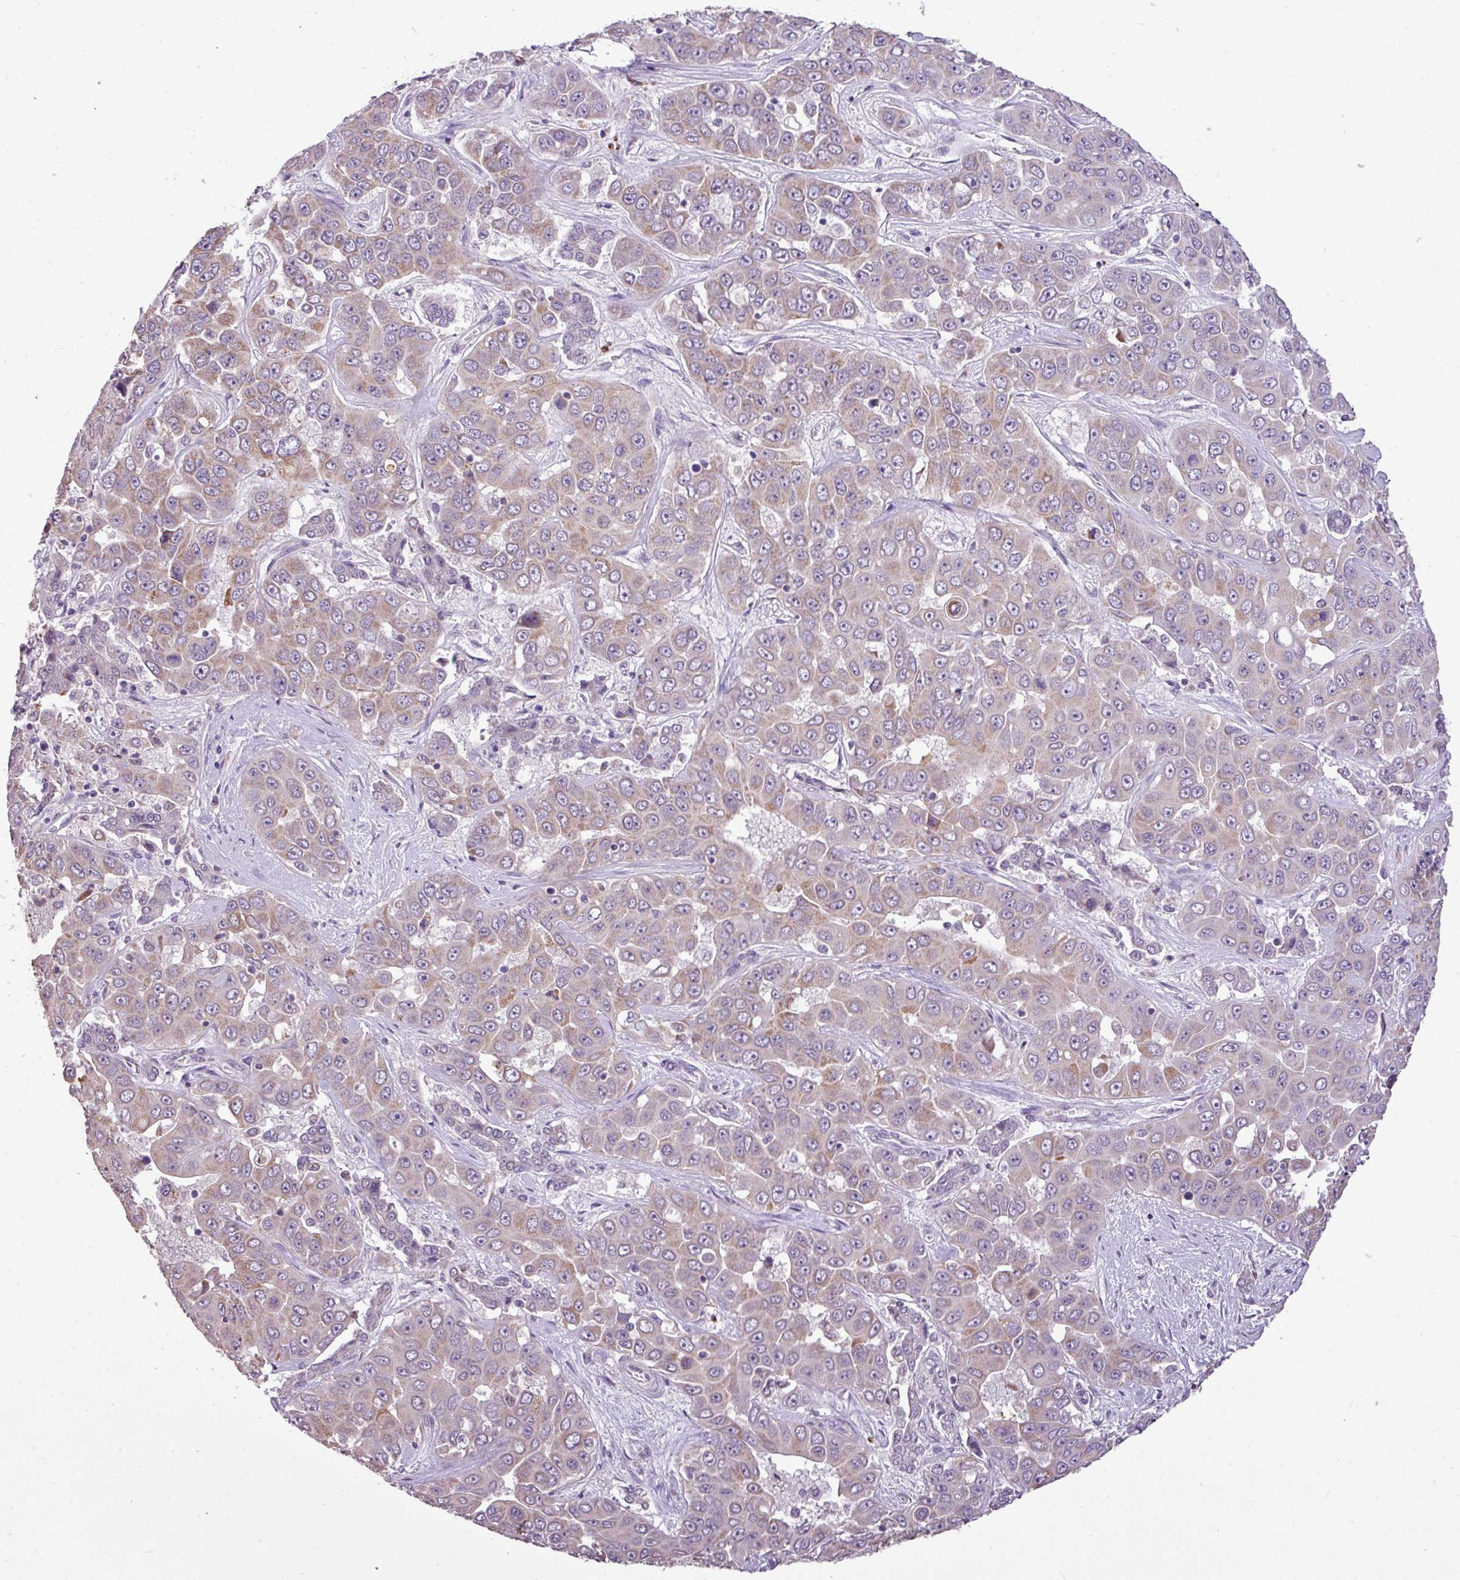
{"staining": {"intensity": "moderate", "quantity": "<25%", "location": "cytoplasmic/membranous"}, "tissue": "liver cancer", "cell_type": "Tumor cells", "image_type": "cancer", "snomed": [{"axis": "morphology", "description": "Cholangiocarcinoma"}, {"axis": "topography", "description": "Liver"}], "caption": "Protein expression analysis of human liver cholangiocarcinoma reveals moderate cytoplasmic/membranous staining in about <25% of tumor cells.", "gene": "ALDH2", "patient": {"sex": "female", "age": 52}}